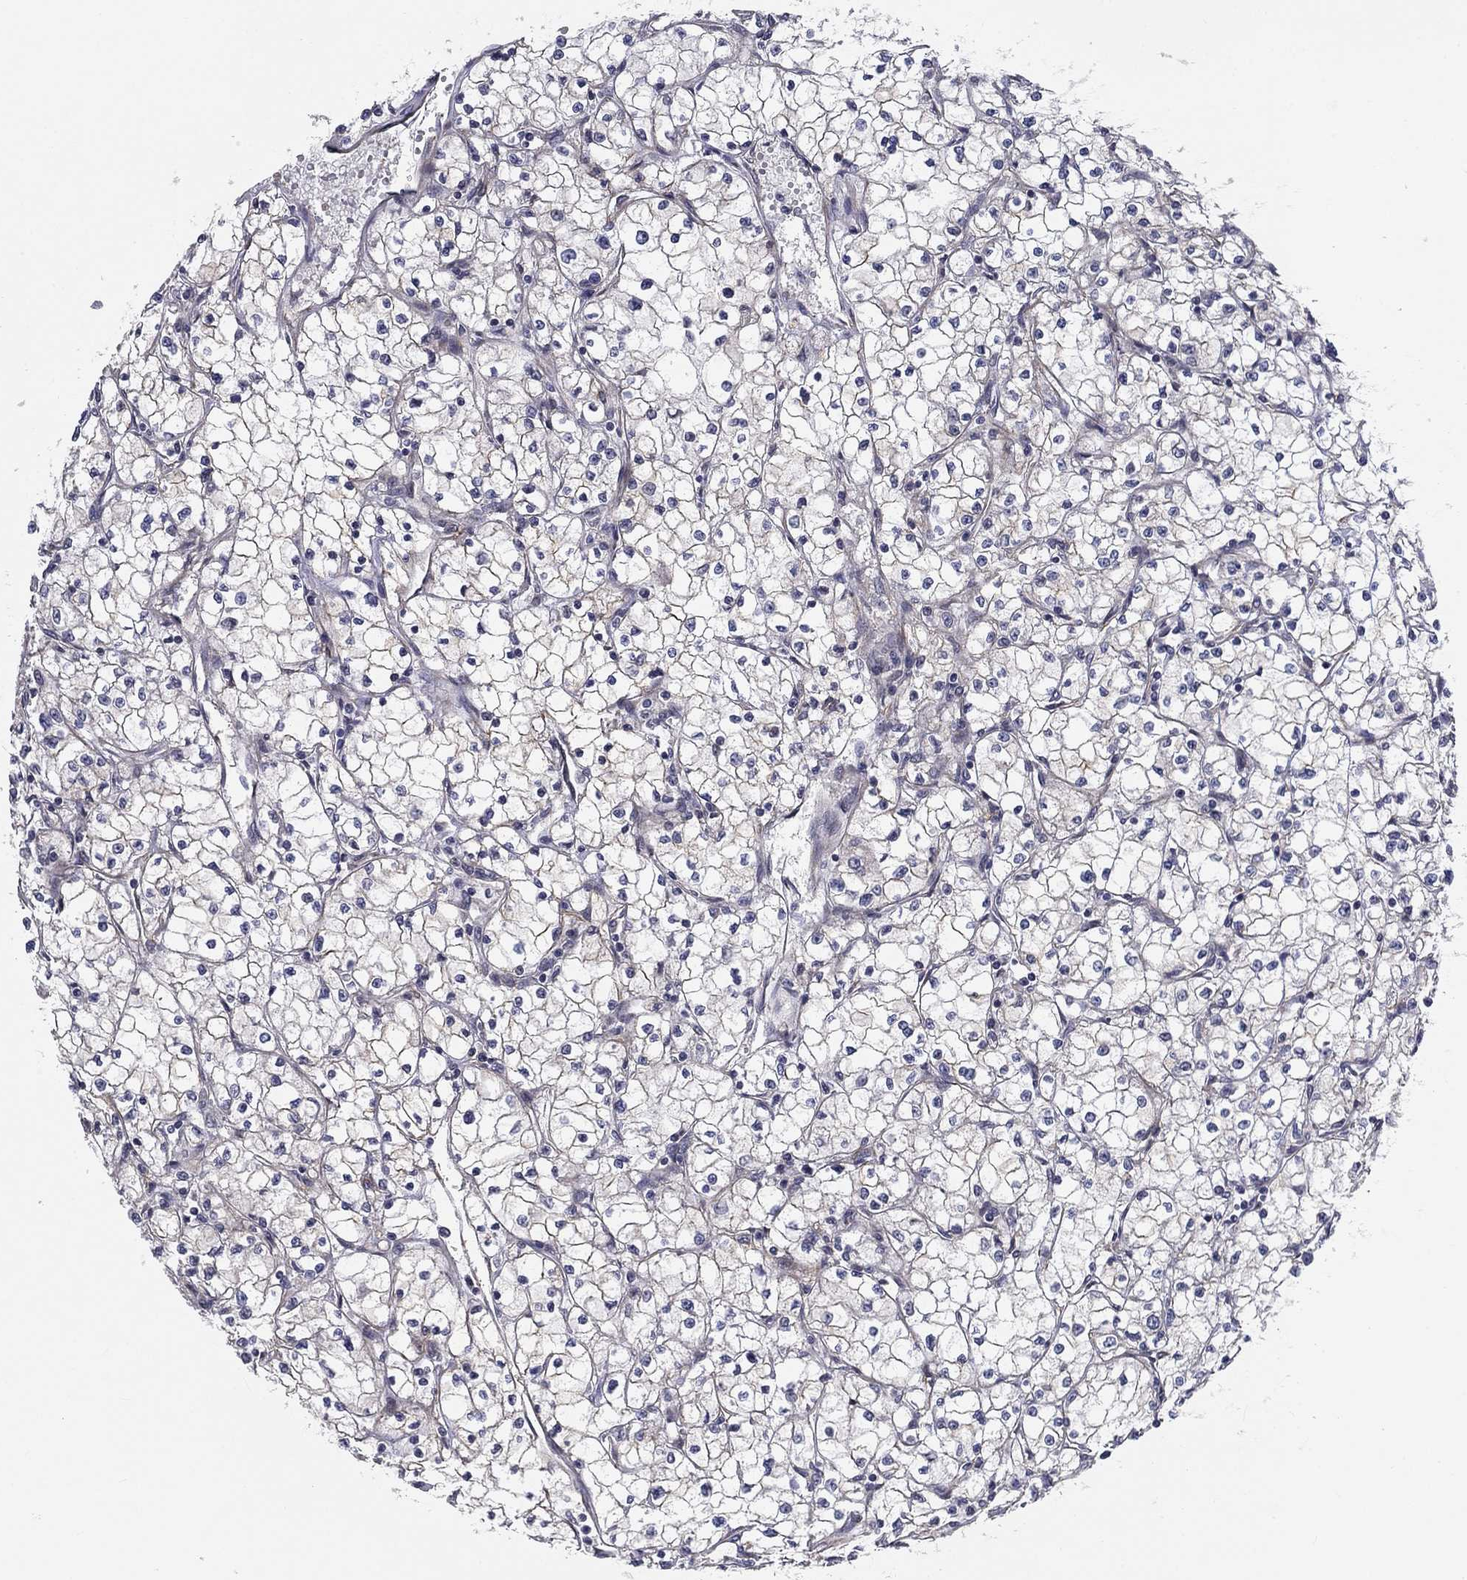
{"staining": {"intensity": "negative", "quantity": "none", "location": "none"}, "tissue": "renal cancer", "cell_type": "Tumor cells", "image_type": "cancer", "snomed": [{"axis": "morphology", "description": "Adenocarcinoma, NOS"}, {"axis": "topography", "description": "Kidney"}], "caption": "Tumor cells show no significant staining in renal cancer (adenocarcinoma).", "gene": "SYNC", "patient": {"sex": "male", "age": 67}}